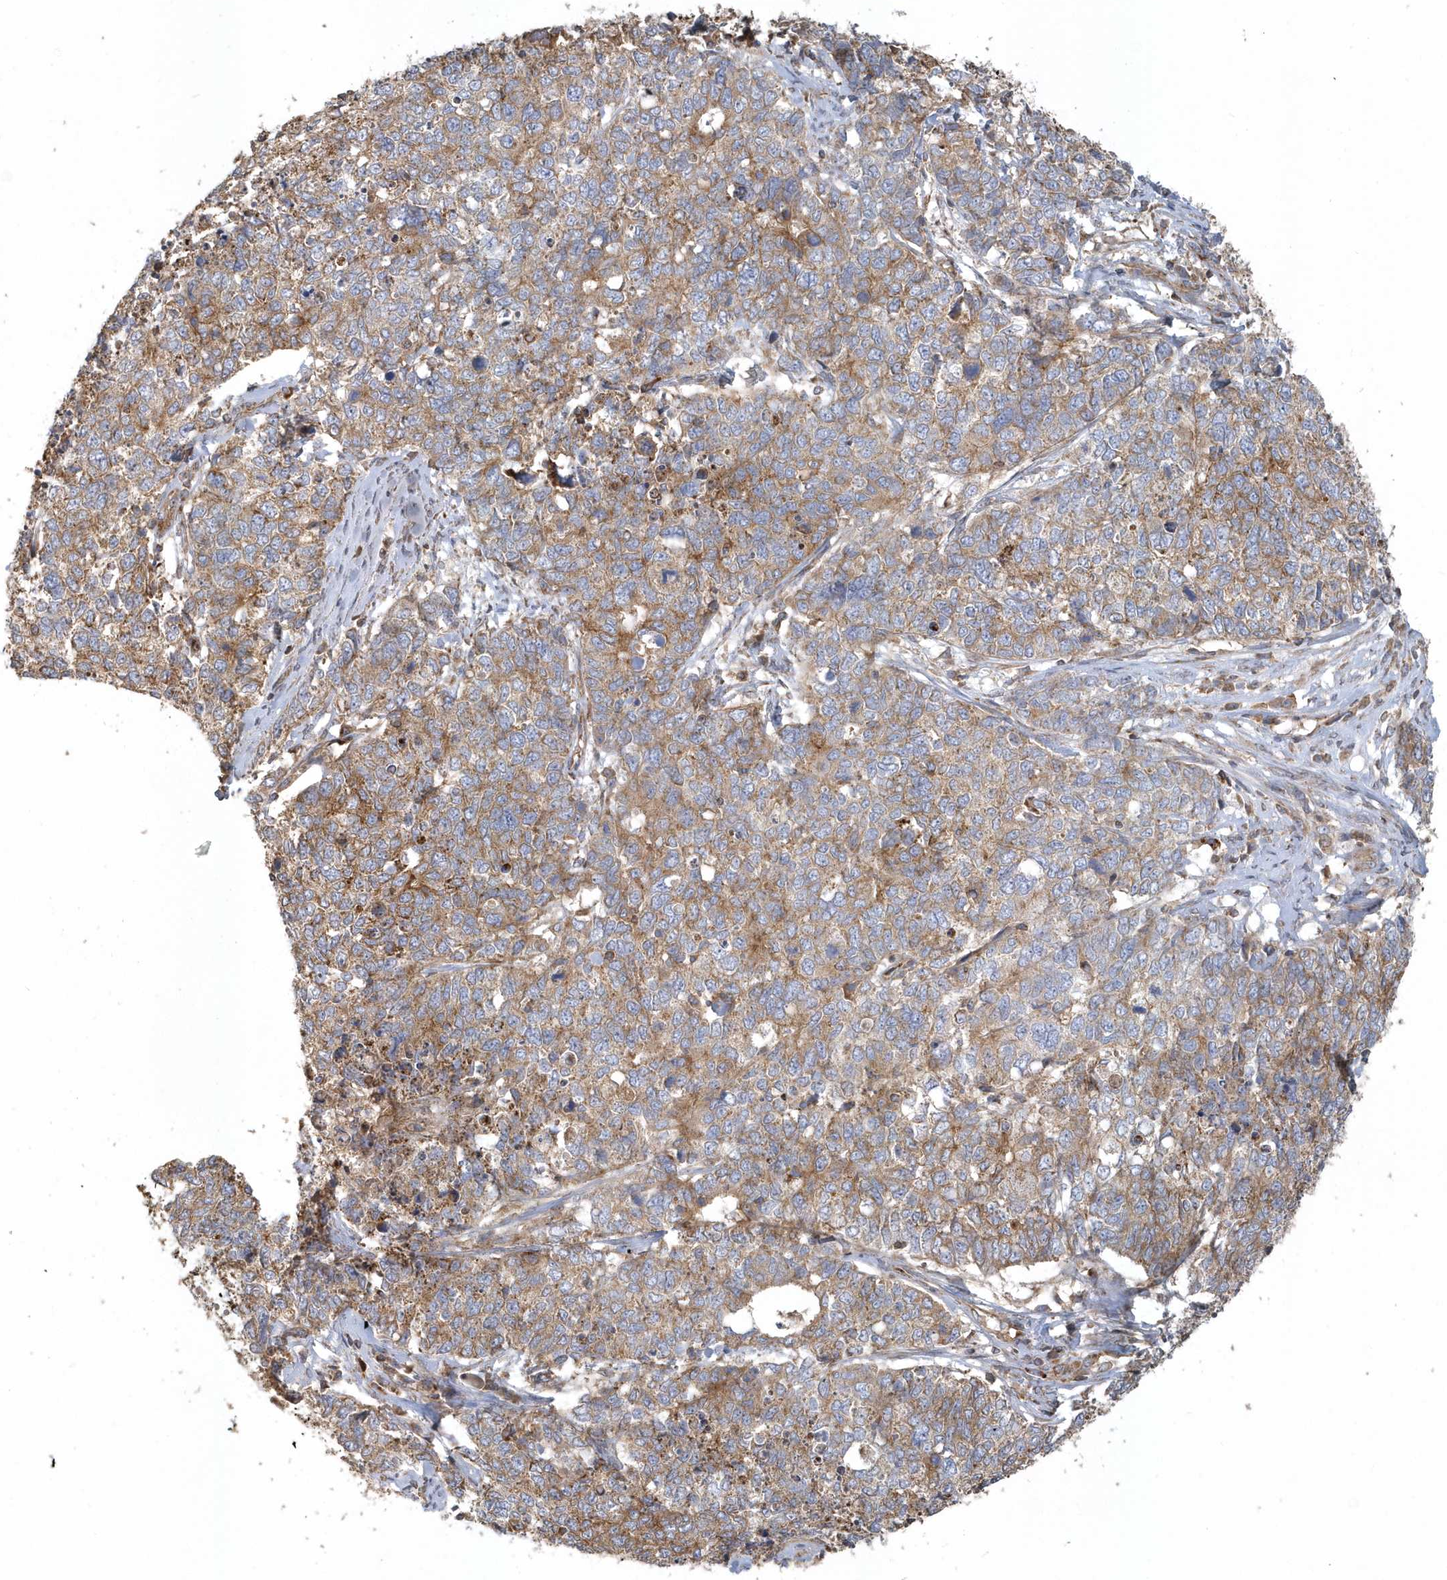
{"staining": {"intensity": "moderate", "quantity": "25%-75%", "location": "cytoplasmic/membranous"}, "tissue": "cervical cancer", "cell_type": "Tumor cells", "image_type": "cancer", "snomed": [{"axis": "morphology", "description": "Squamous cell carcinoma, NOS"}, {"axis": "topography", "description": "Cervix"}], "caption": "Squamous cell carcinoma (cervical) tissue exhibits moderate cytoplasmic/membranous expression in about 25%-75% of tumor cells, visualized by immunohistochemistry.", "gene": "TRAIP", "patient": {"sex": "female", "age": 63}}